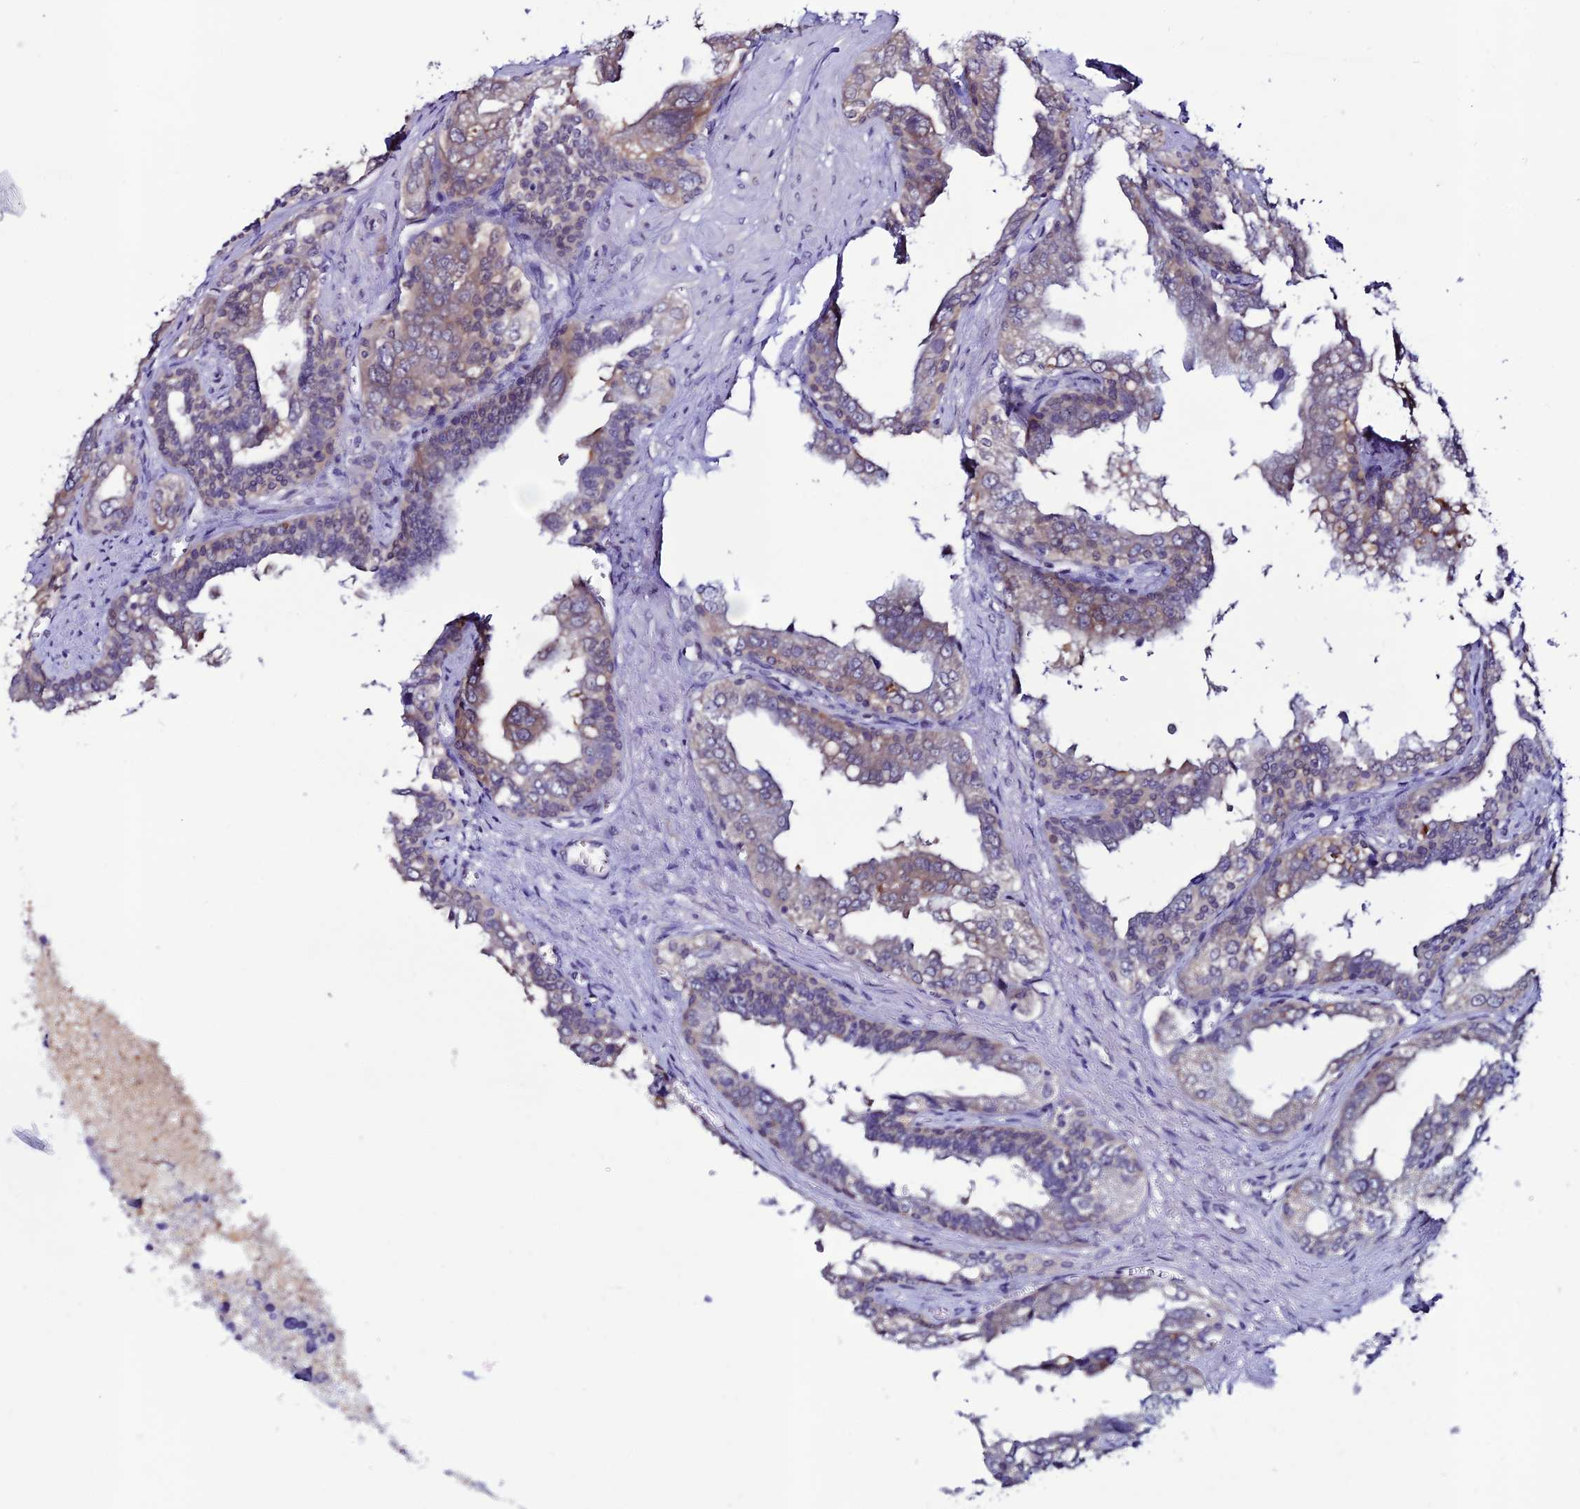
{"staining": {"intensity": "weak", "quantity": "25%-75%", "location": "cytoplasmic/membranous"}, "tissue": "seminal vesicle", "cell_type": "Glandular cells", "image_type": "normal", "snomed": [{"axis": "morphology", "description": "Normal tissue, NOS"}, {"axis": "topography", "description": "Seminal veicle"}], "caption": "DAB immunohistochemical staining of unremarkable human seminal vesicle exhibits weak cytoplasmic/membranous protein expression in approximately 25%-75% of glandular cells. Nuclei are stained in blue.", "gene": "FZD8", "patient": {"sex": "male", "age": 67}}